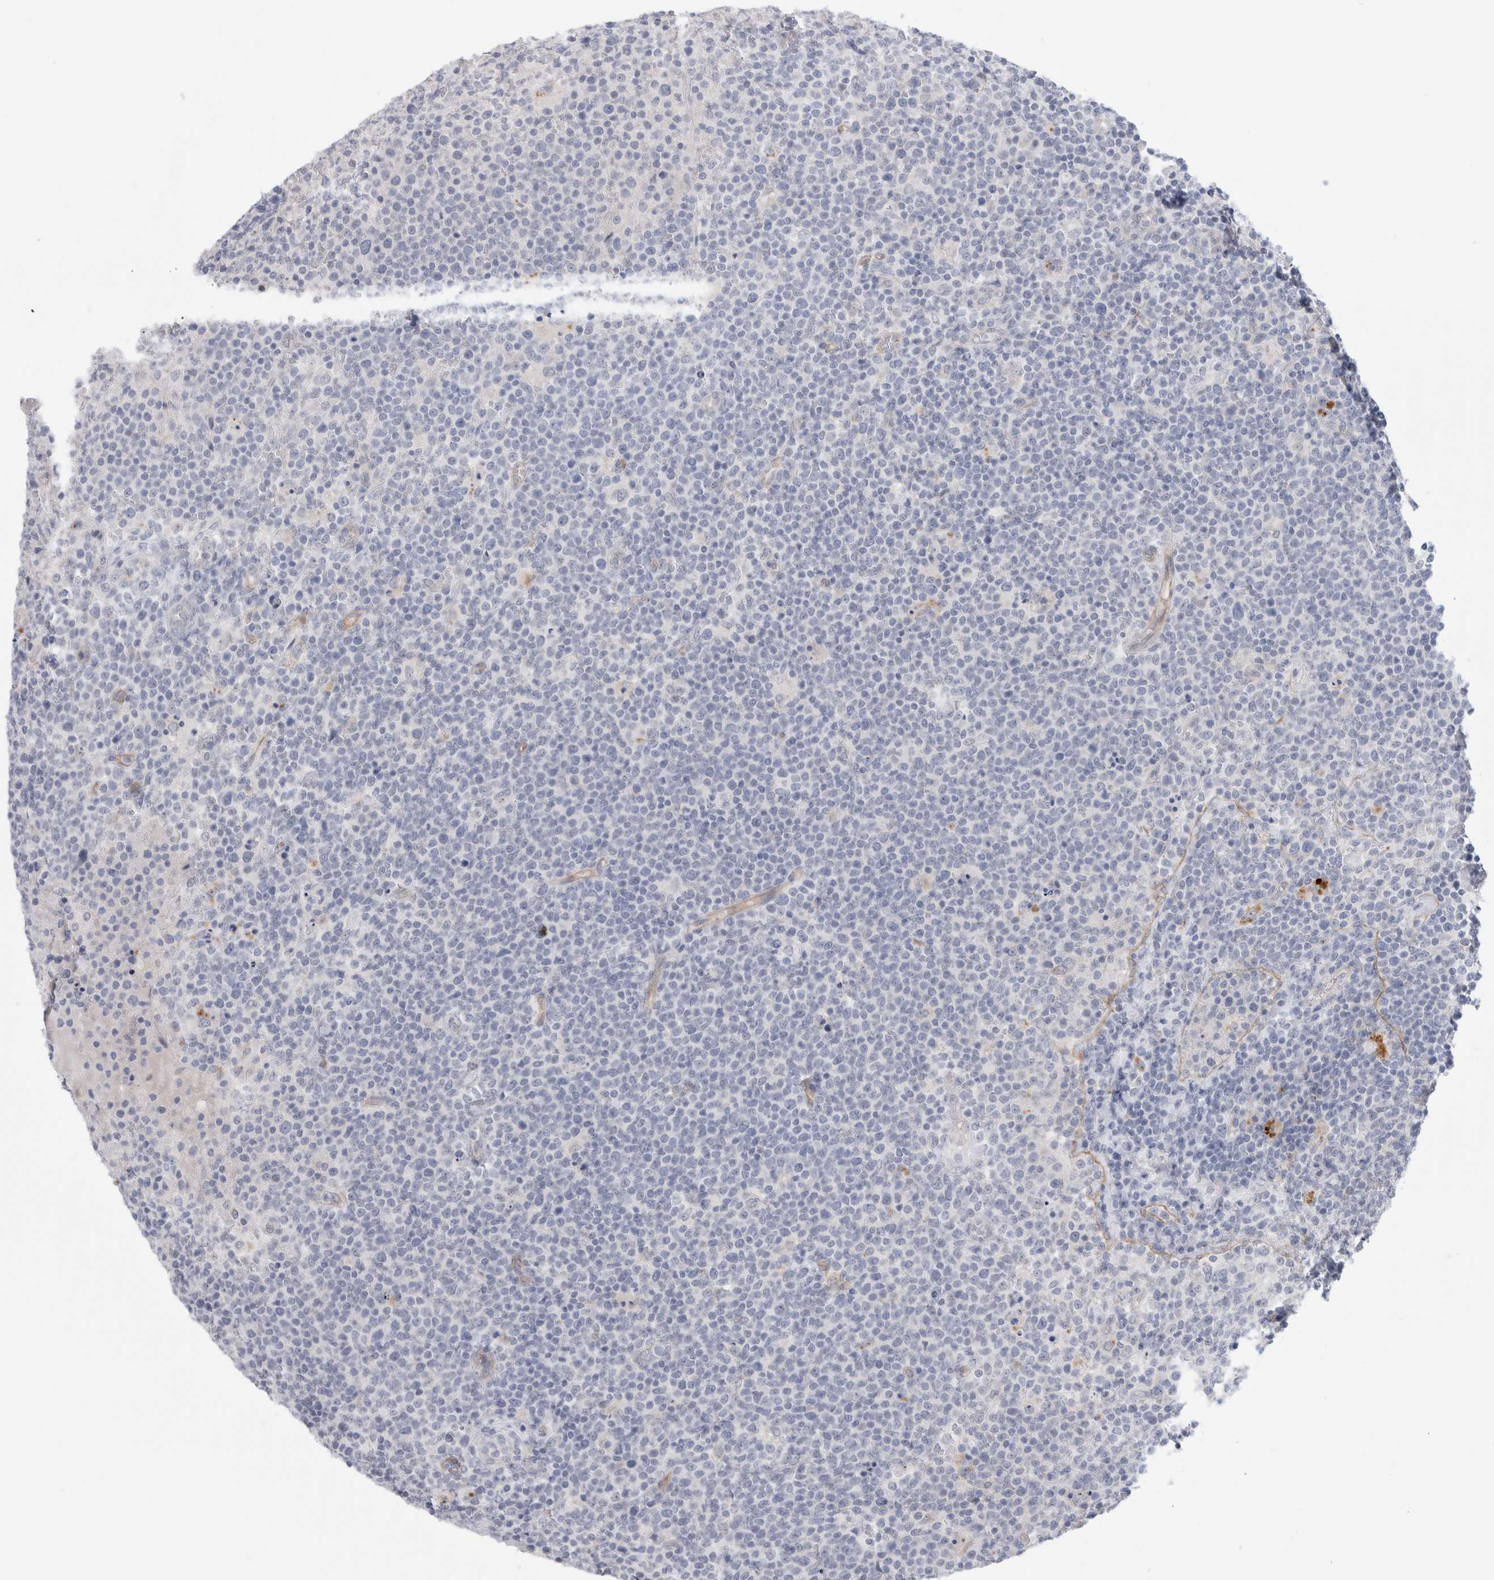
{"staining": {"intensity": "negative", "quantity": "none", "location": "none"}, "tissue": "lymphoma", "cell_type": "Tumor cells", "image_type": "cancer", "snomed": [{"axis": "morphology", "description": "Malignant lymphoma, non-Hodgkin's type, High grade"}, {"axis": "topography", "description": "Lymph node"}], "caption": "An immunohistochemistry micrograph of lymphoma is shown. There is no staining in tumor cells of lymphoma.", "gene": "ANKMY1", "patient": {"sex": "male", "age": 61}}